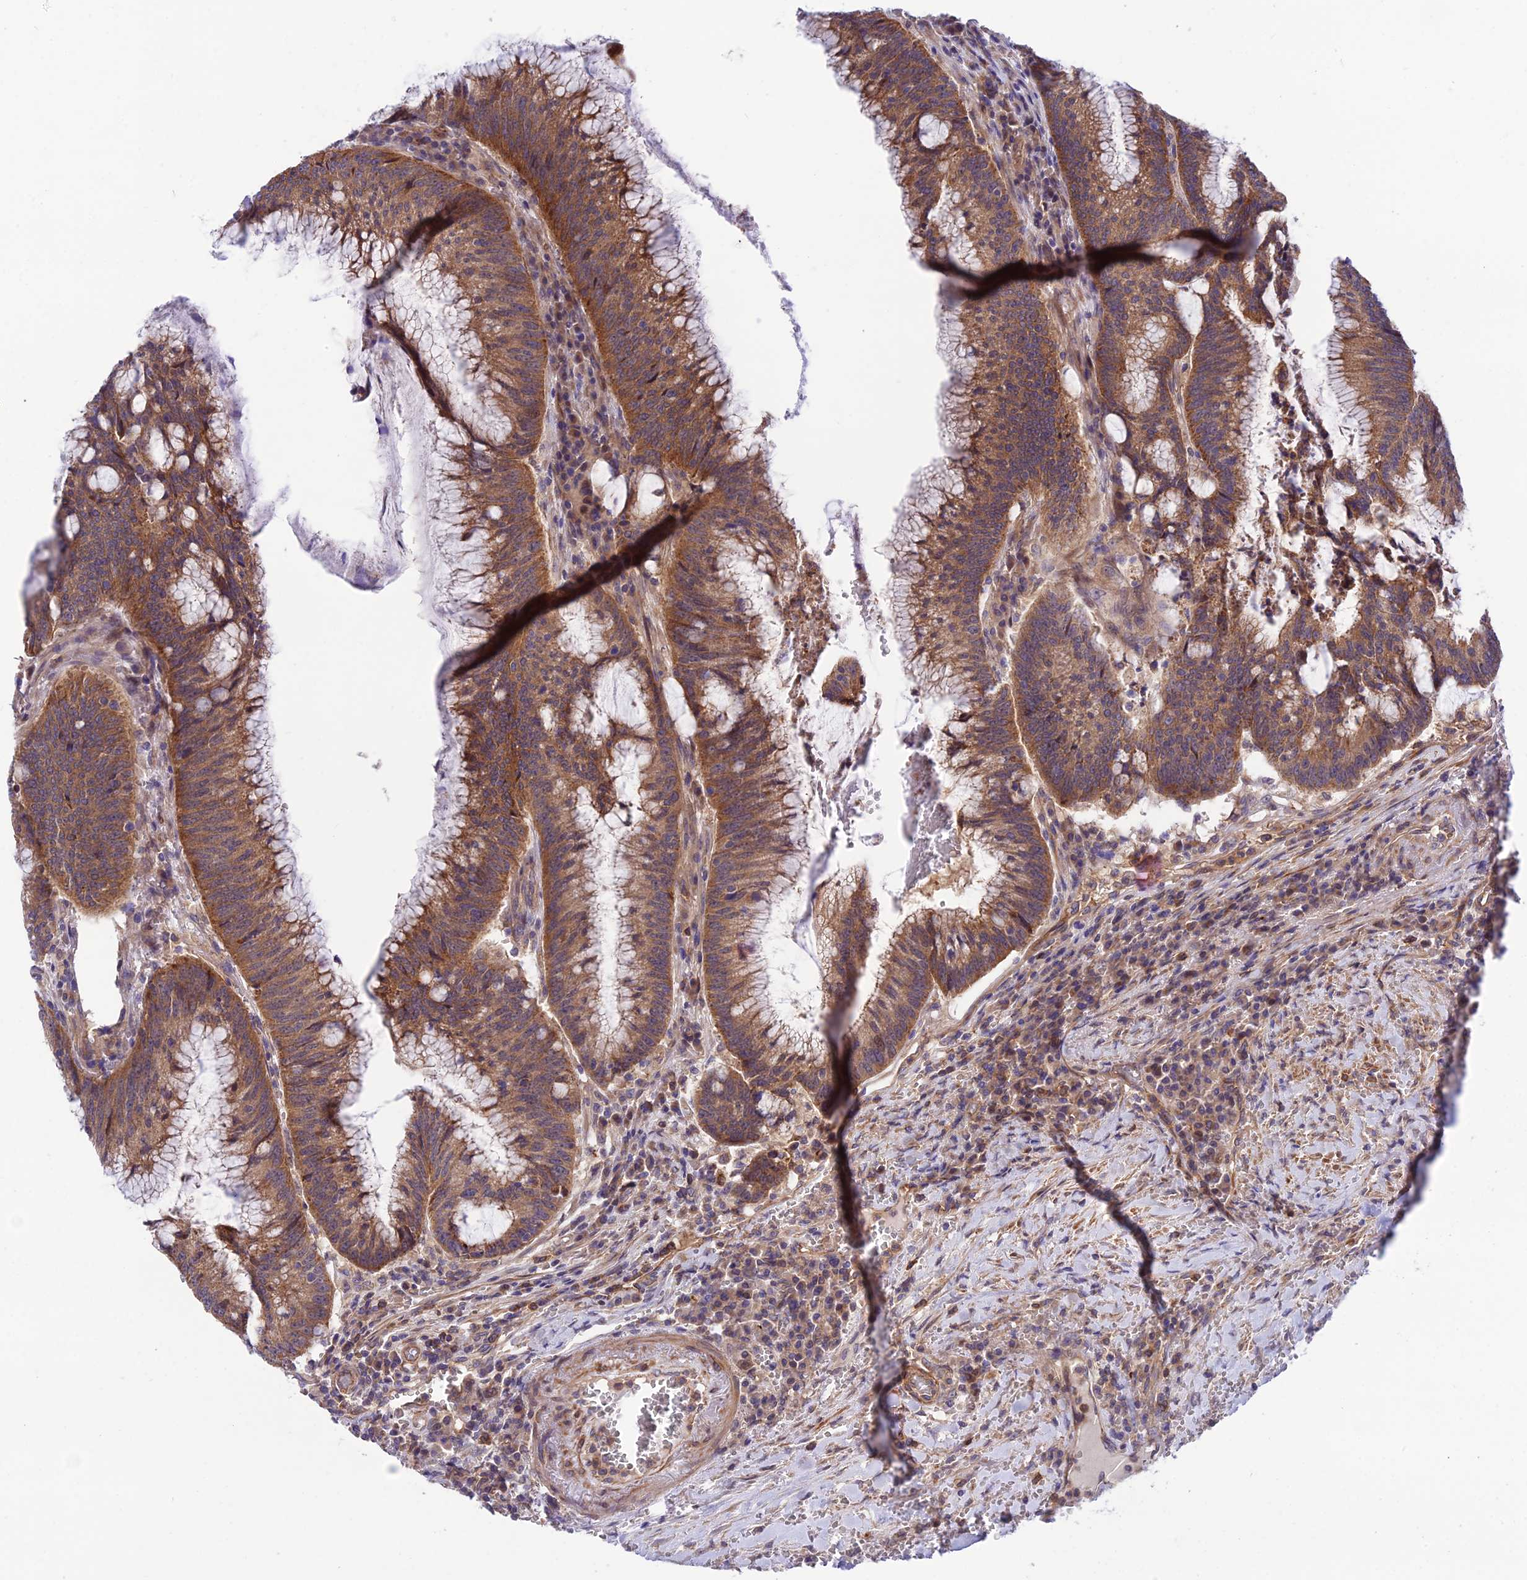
{"staining": {"intensity": "strong", "quantity": ">75%", "location": "cytoplasmic/membranous"}, "tissue": "colorectal cancer", "cell_type": "Tumor cells", "image_type": "cancer", "snomed": [{"axis": "morphology", "description": "Adenocarcinoma, NOS"}, {"axis": "topography", "description": "Rectum"}], "caption": "Immunohistochemical staining of colorectal cancer (adenocarcinoma) demonstrates high levels of strong cytoplasmic/membranous expression in approximately >75% of tumor cells.", "gene": "TRIM43B", "patient": {"sex": "female", "age": 77}}